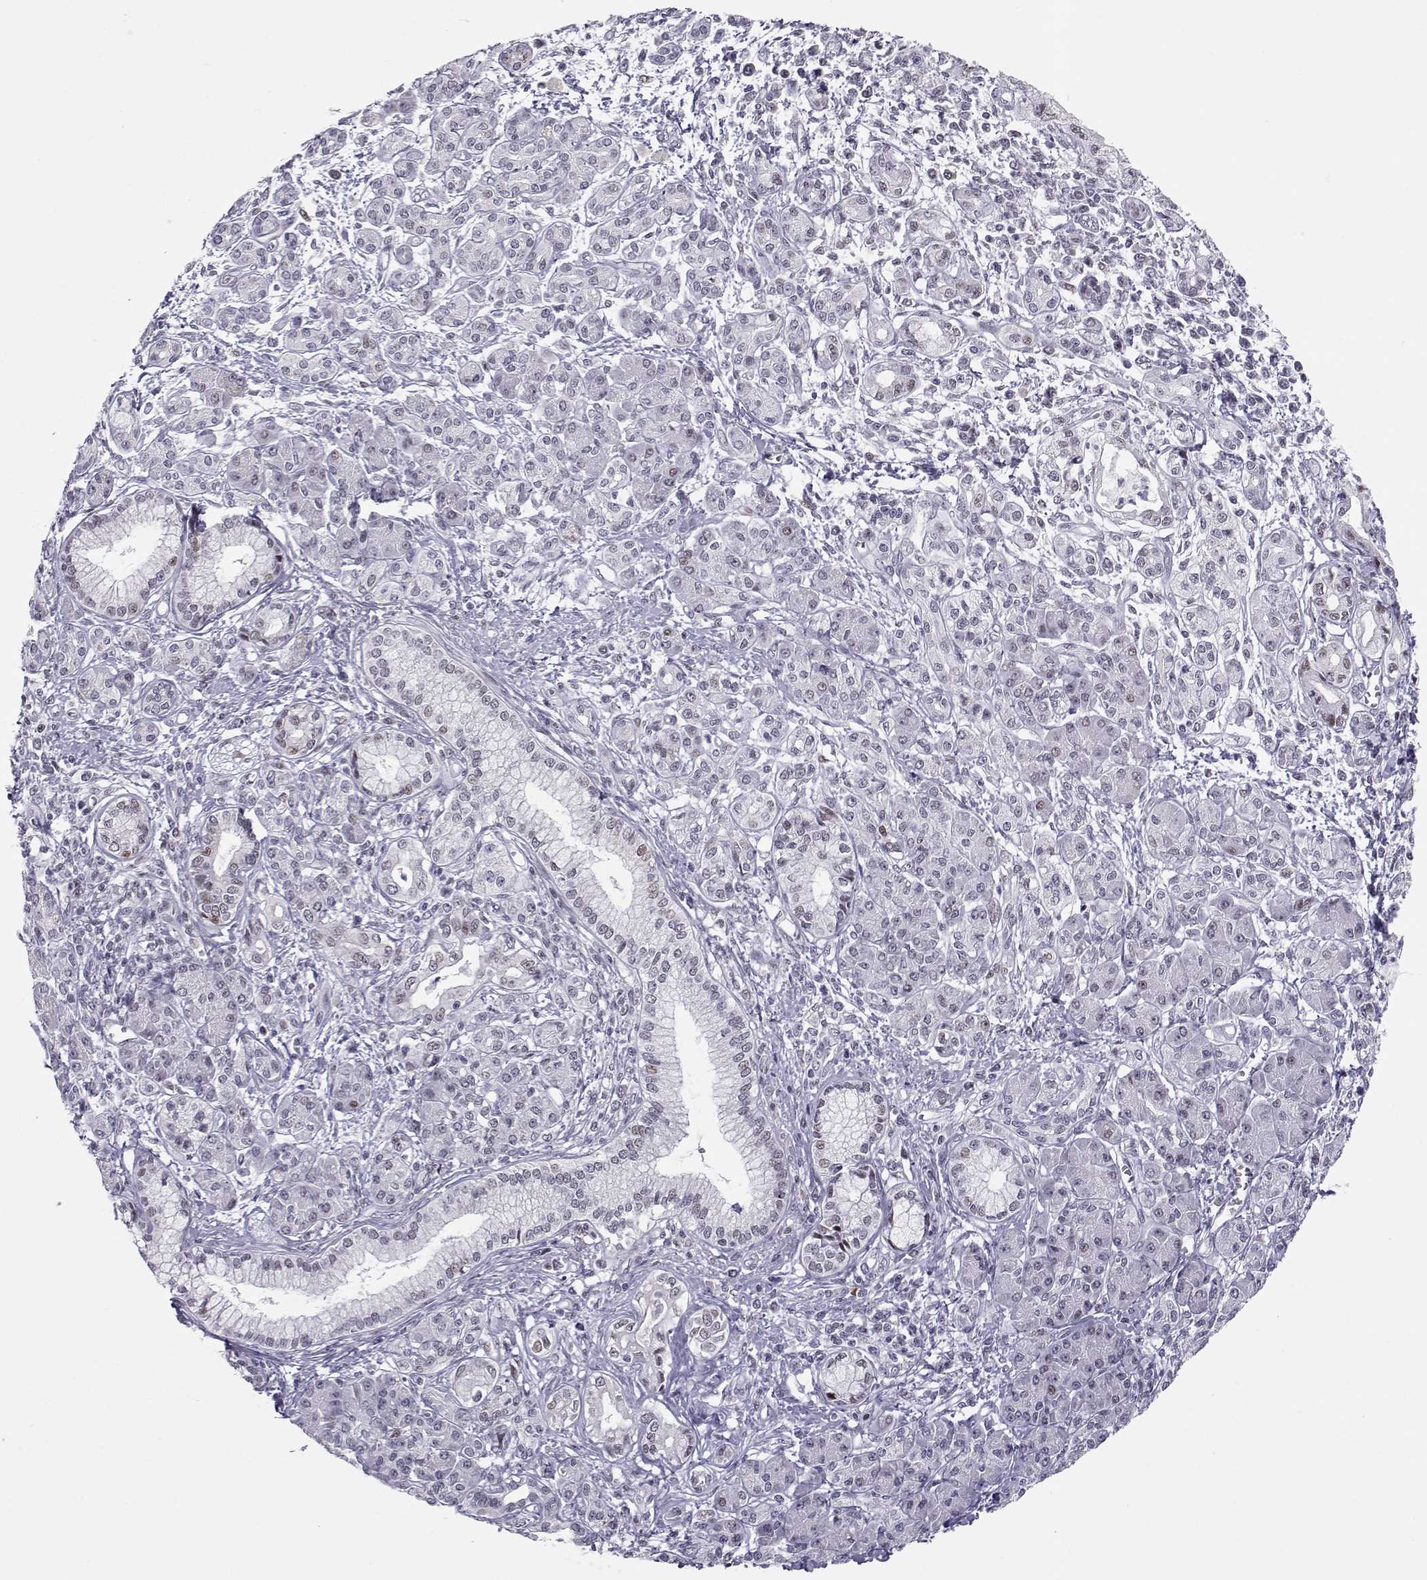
{"staining": {"intensity": "weak", "quantity": "<25%", "location": "nuclear"}, "tissue": "pancreatic cancer", "cell_type": "Tumor cells", "image_type": "cancer", "snomed": [{"axis": "morphology", "description": "Adenocarcinoma, NOS"}, {"axis": "topography", "description": "Pancreas"}], "caption": "The photomicrograph reveals no staining of tumor cells in pancreatic adenocarcinoma. Brightfield microscopy of immunohistochemistry (IHC) stained with DAB (3,3'-diaminobenzidine) (brown) and hematoxylin (blue), captured at high magnification.", "gene": "SIX6", "patient": {"sex": "male", "age": 70}}